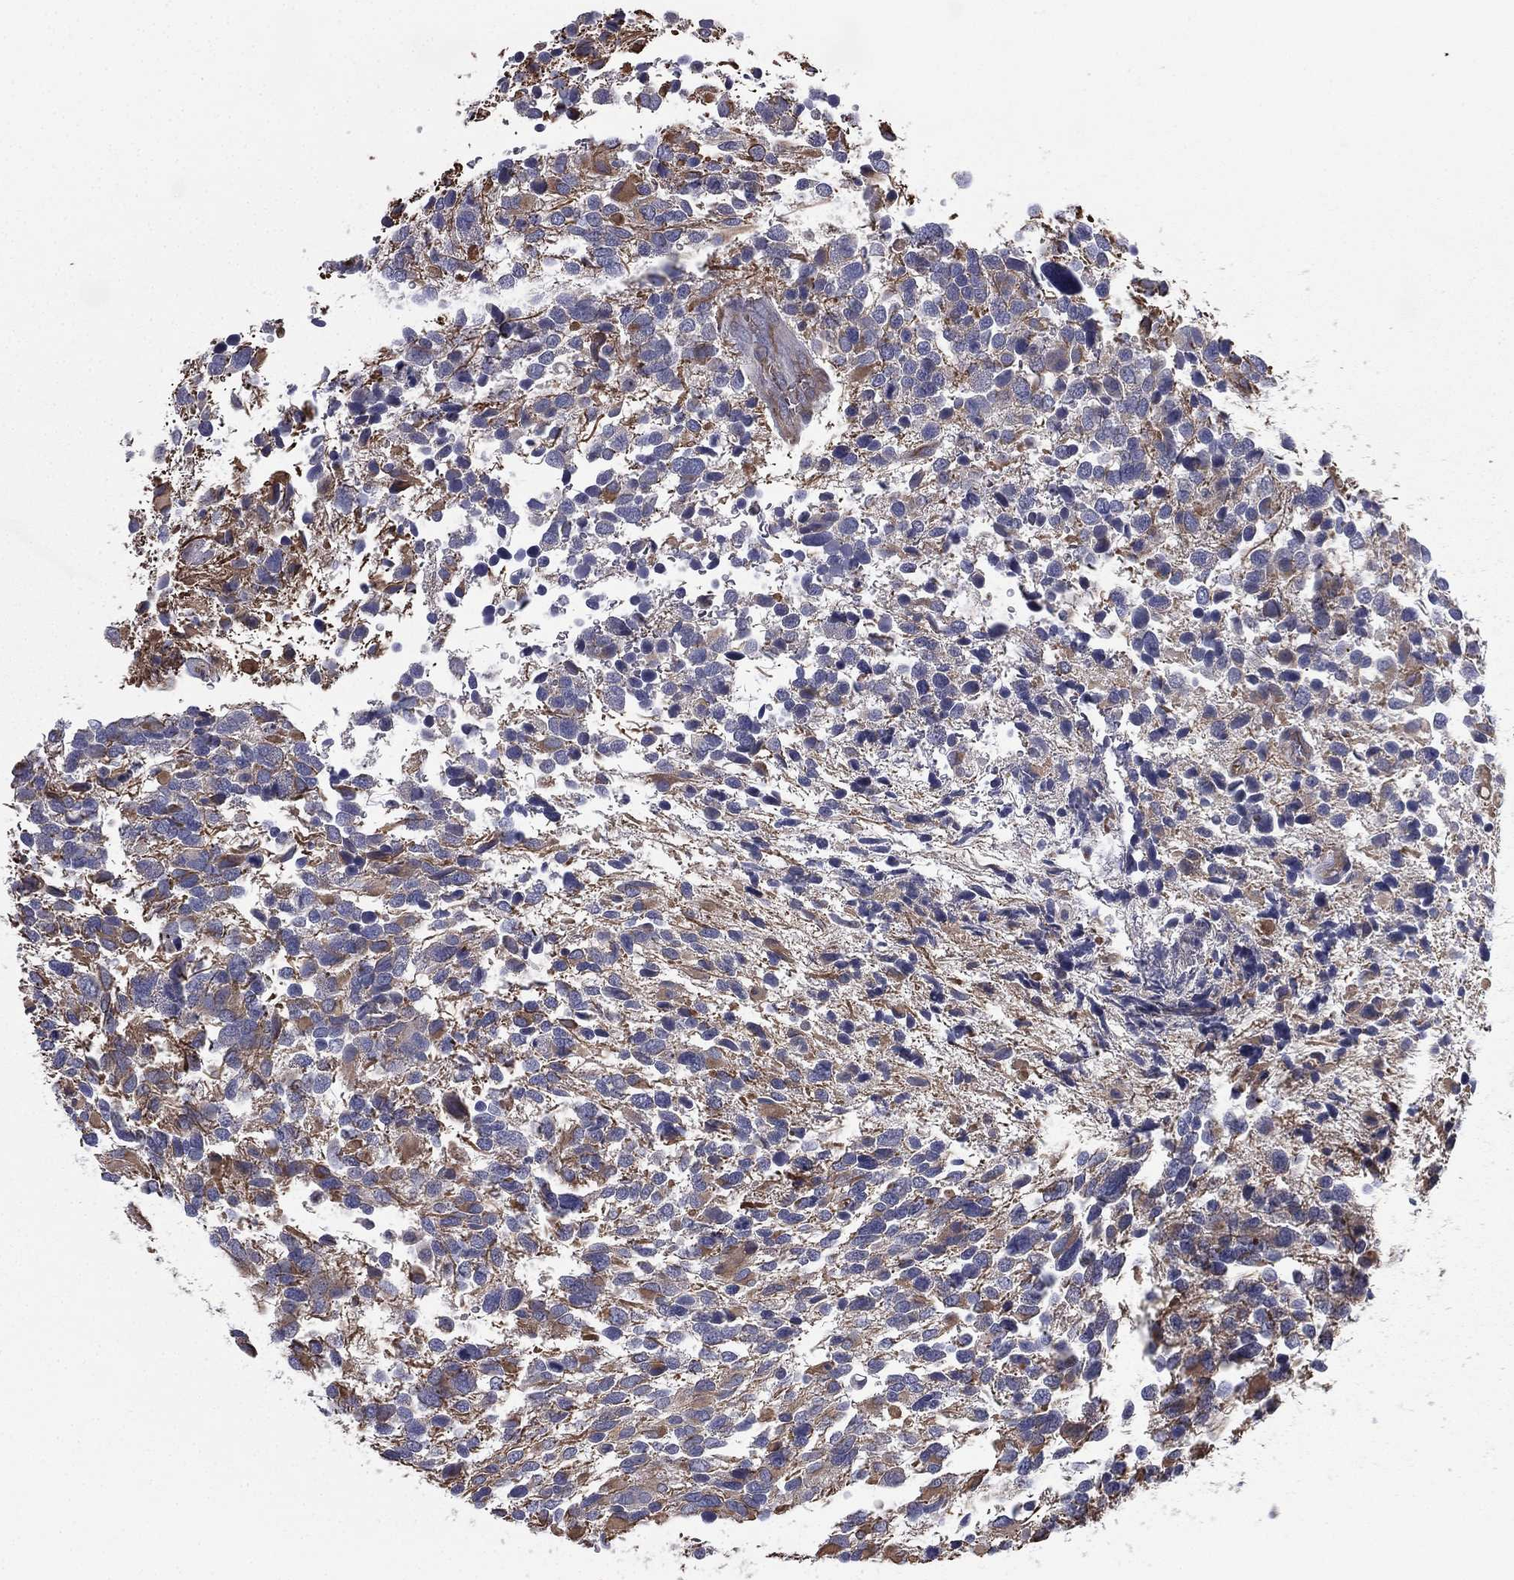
{"staining": {"intensity": "moderate", "quantity": "<25%", "location": "cytoplasmic/membranous"}, "tissue": "glioma", "cell_type": "Tumor cells", "image_type": "cancer", "snomed": [{"axis": "morphology", "description": "Glioma, malignant, Low grade"}, {"axis": "topography", "description": "Brain"}], "caption": "Glioma was stained to show a protein in brown. There is low levels of moderate cytoplasmic/membranous positivity in about <25% of tumor cells.", "gene": "SCUBE1", "patient": {"sex": "female", "age": 32}}